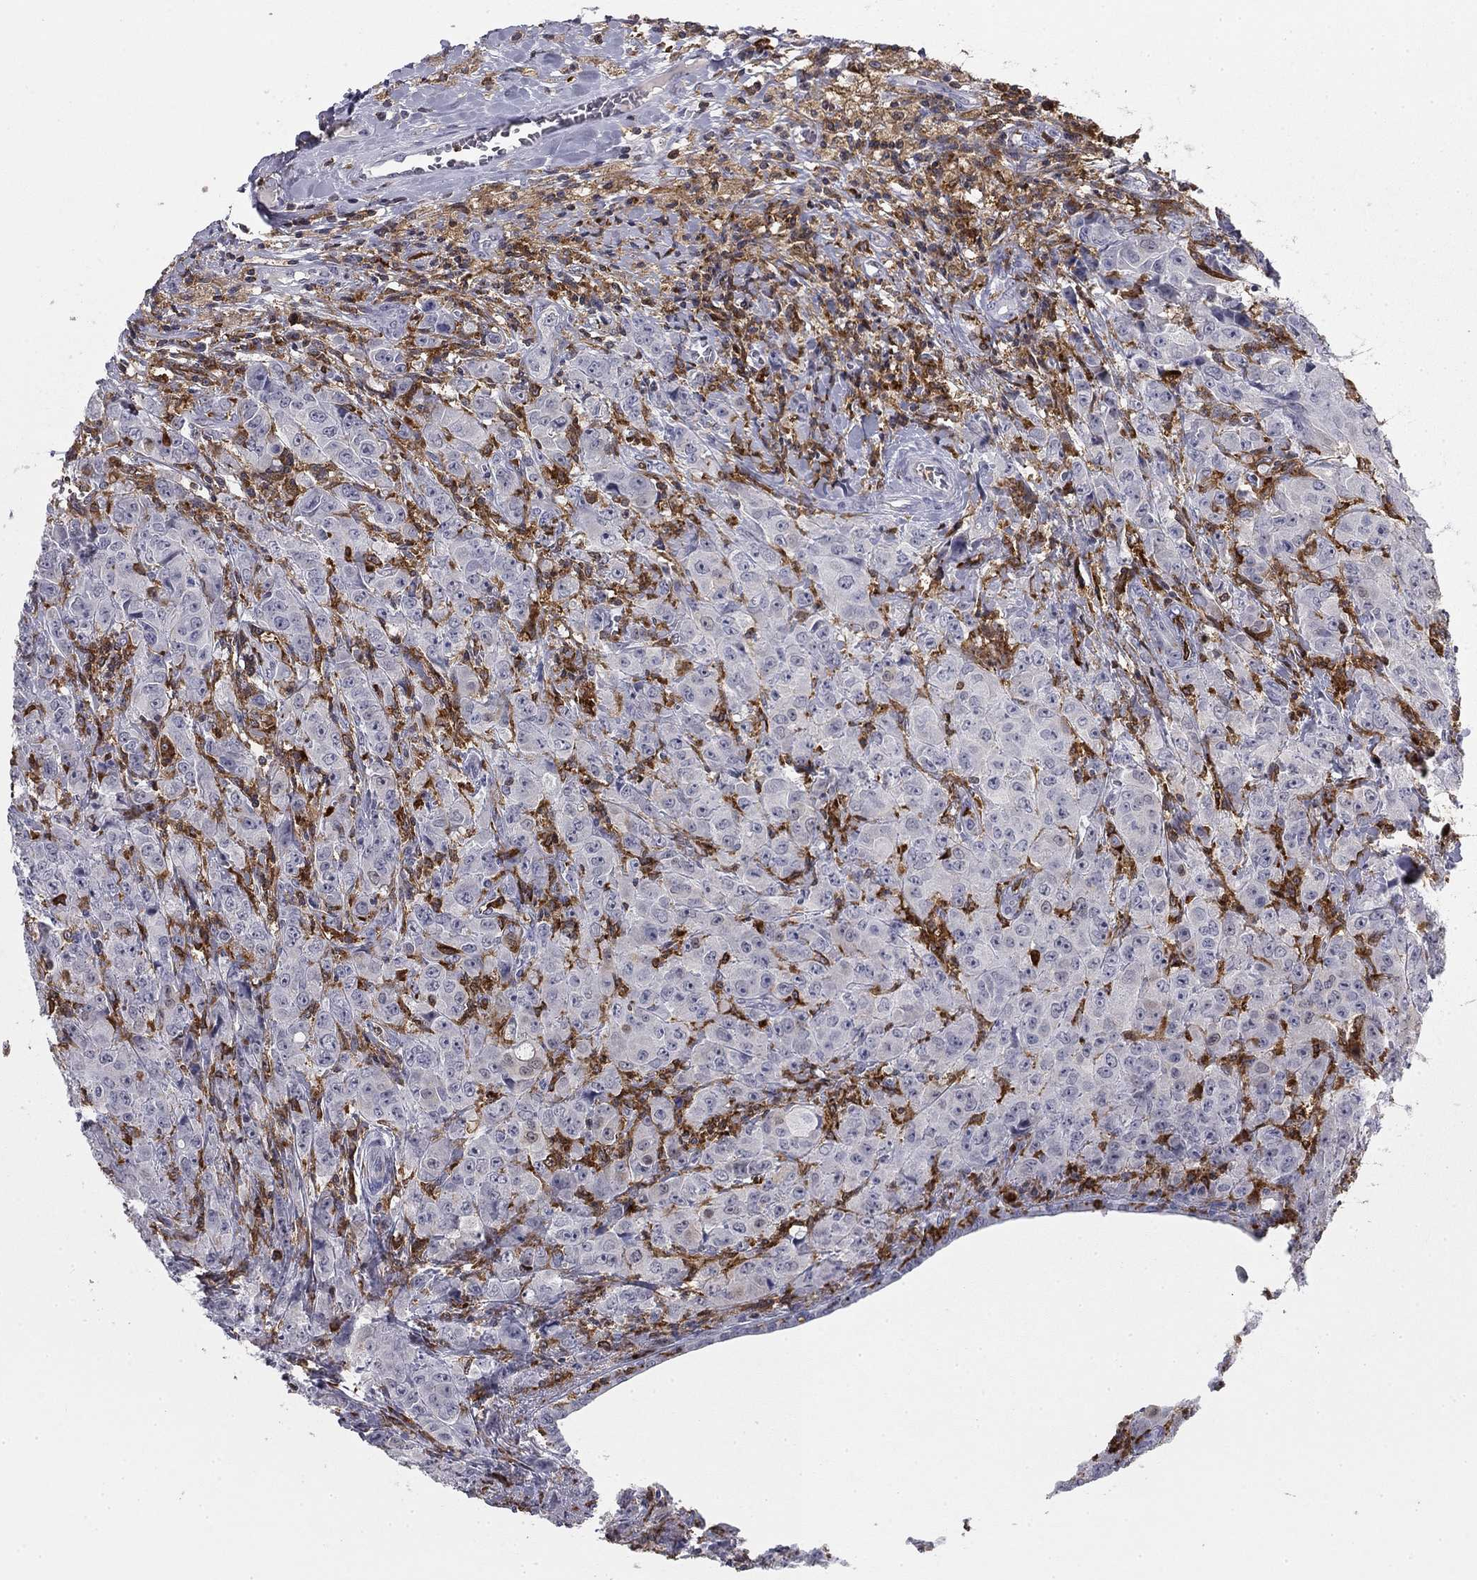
{"staining": {"intensity": "negative", "quantity": "none", "location": "none"}, "tissue": "breast cancer", "cell_type": "Tumor cells", "image_type": "cancer", "snomed": [{"axis": "morphology", "description": "Duct carcinoma"}, {"axis": "topography", "description": "Breast"}], "caption": "Breast cancer (infiltrating ductal carcinoma) stained for a protein using IHC exhibits no staining tumor cells.", "gene": "PLCB2", "patient": {"sex": "female", "age": 43}}